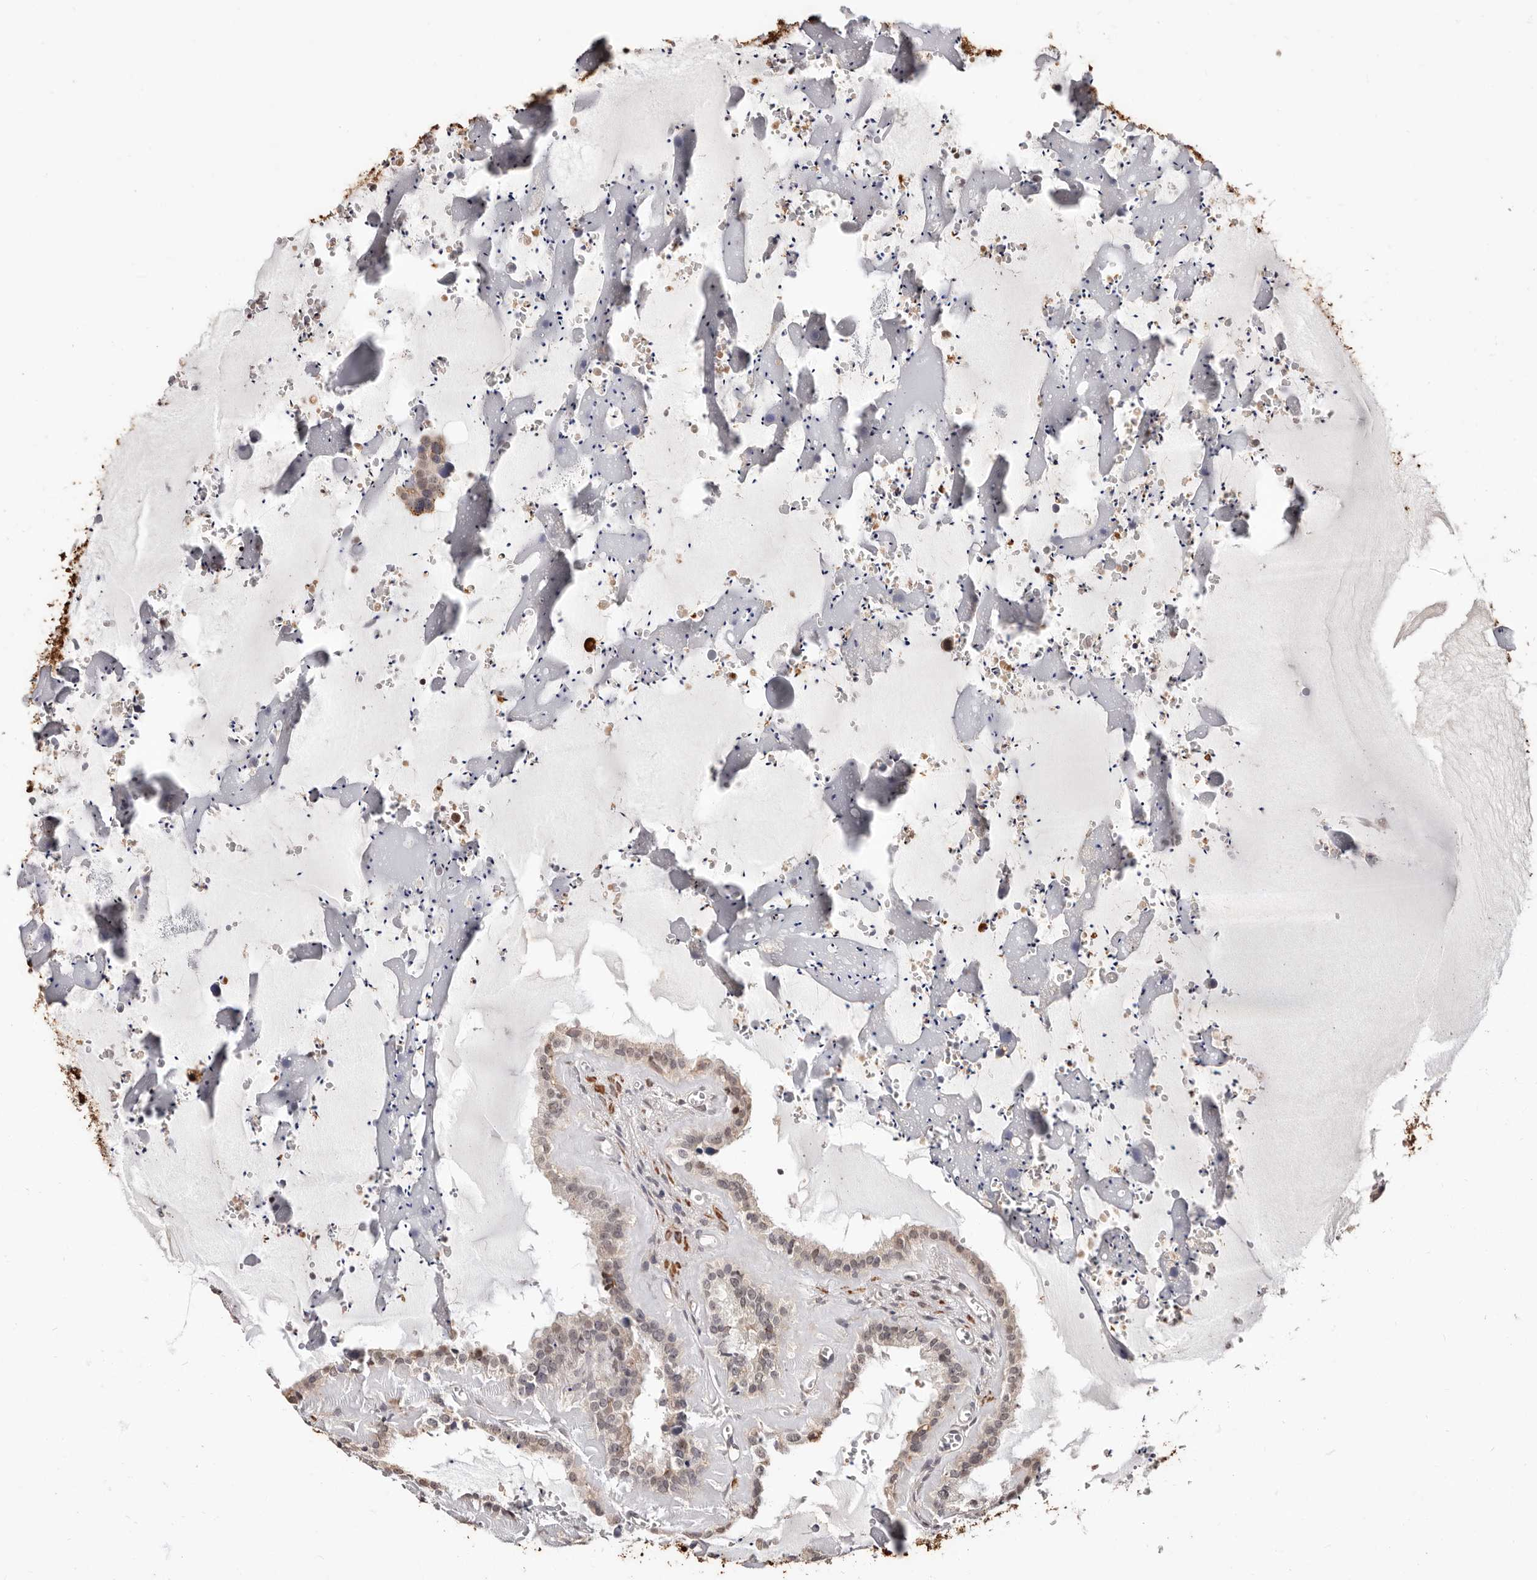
{"staining": {"intensity": "moderate", "quantity": "<25%", "location": "cytoplasmic/membranous"}, "tissue": "seminal vesicle", "cell_type": "Glandular cells", "image_type": "normal", "snomed": [{"axis": "morphology", "description": "Normal tissue, NOS"}, {"axis": "topography", "description": "Prostate"}, {"axis": "topography", "description": "Seminal veicle"}], "caption": "Seminal vesicle stained with DAB IHC shows low levels of moderate cytoplasmic/membranous expression in approximately <25% of glandular cells.", "gene": "TRIP13", "patient": {"sex": "male", "age": 59}}